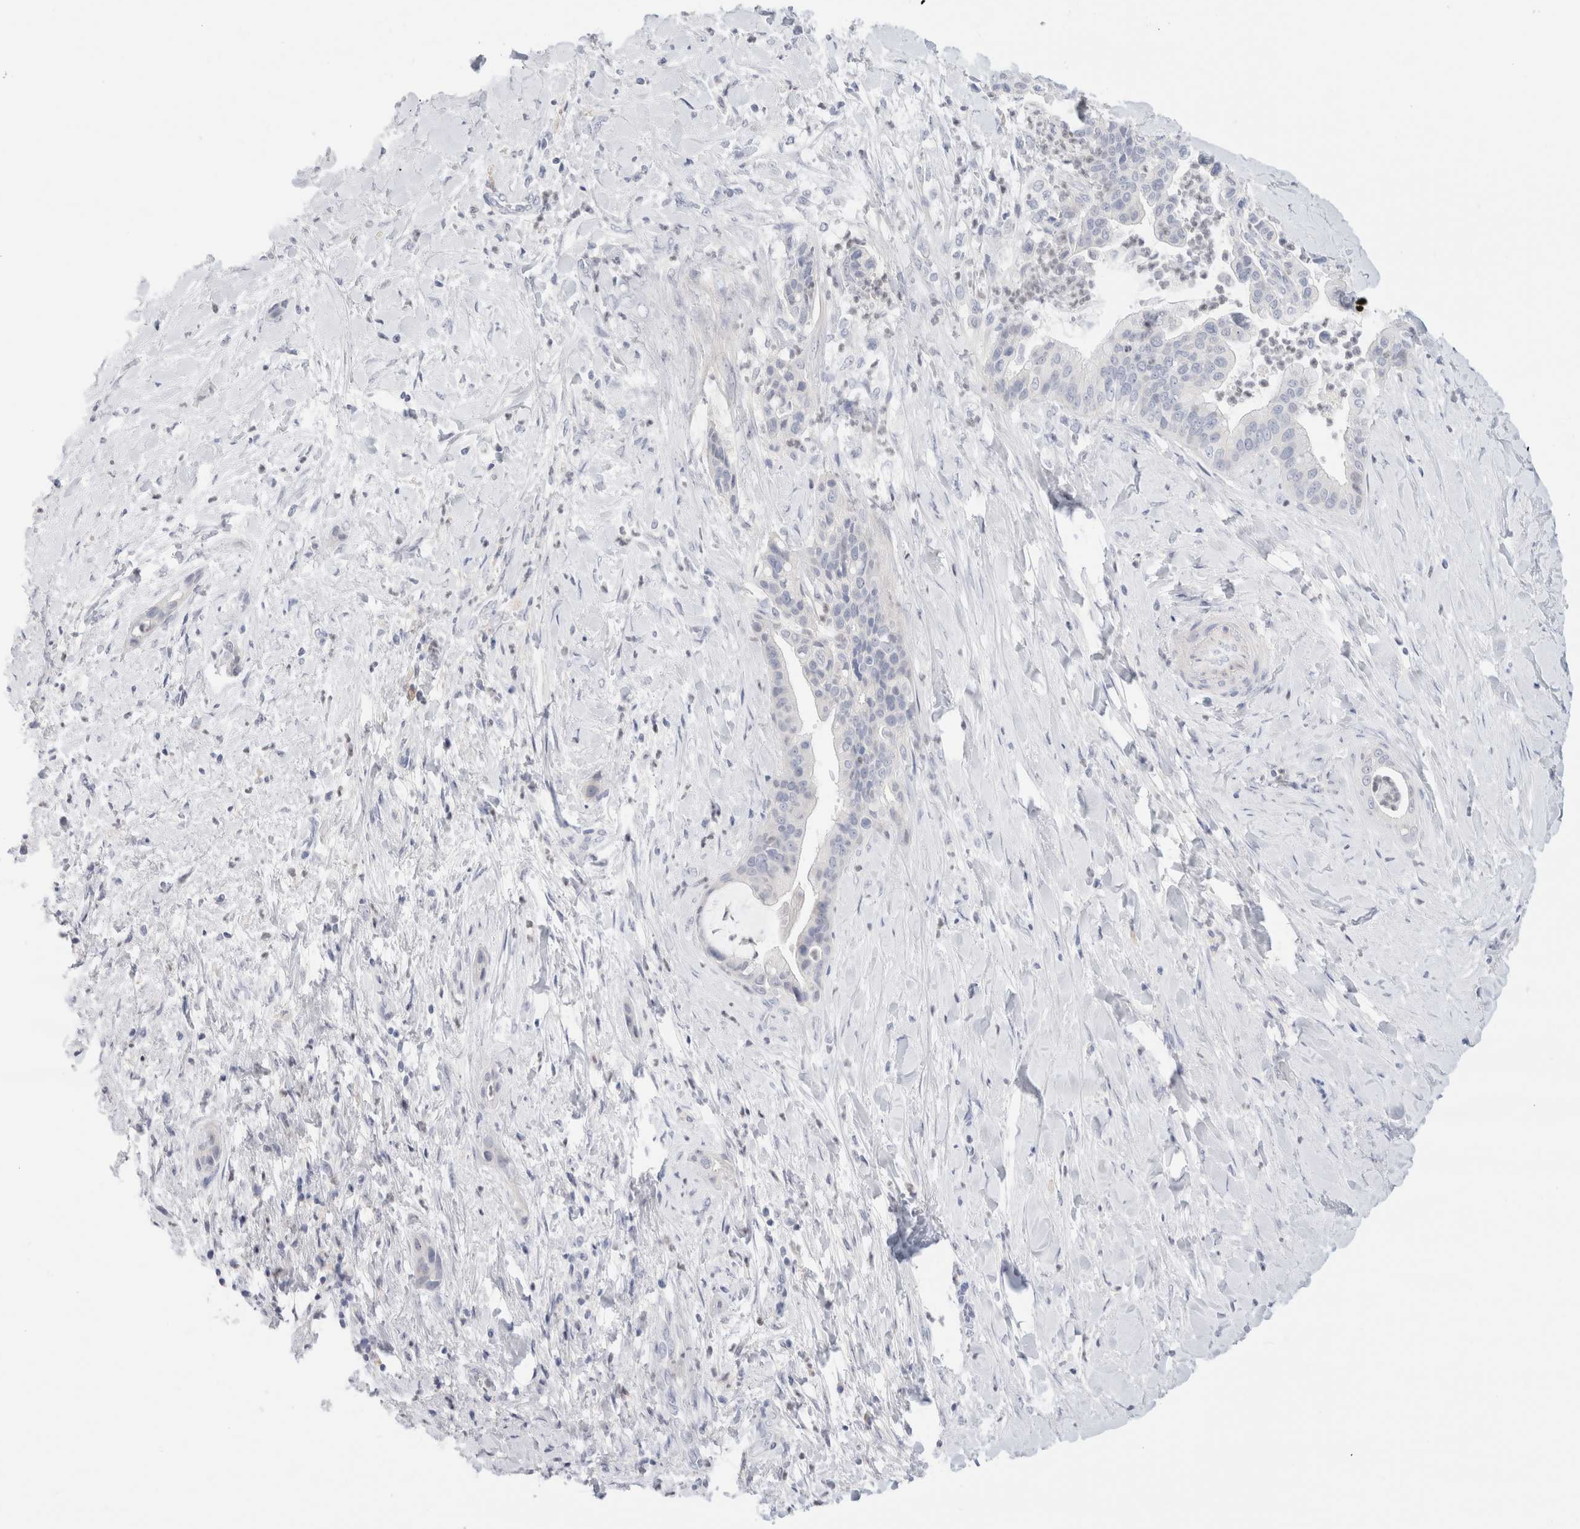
{"staining": {"intensity": "negative", "quantity": "none", "location": "none"}, "tissue": "liver cancer", "cell_type": "Tumor cells", "image_type": "cancer", "snomed": [{"axis": "morphology", "description": "Cholangiocarcinoma"}, {"axis": "topography", "description": "Liver"}], "caption": "The histopathology image exhibits no significant staining in tumor cells of liver cancer (cholangiocarcinoma).", "gene": "ADAM30", "patient": {"sex": "female", "age": 54}}